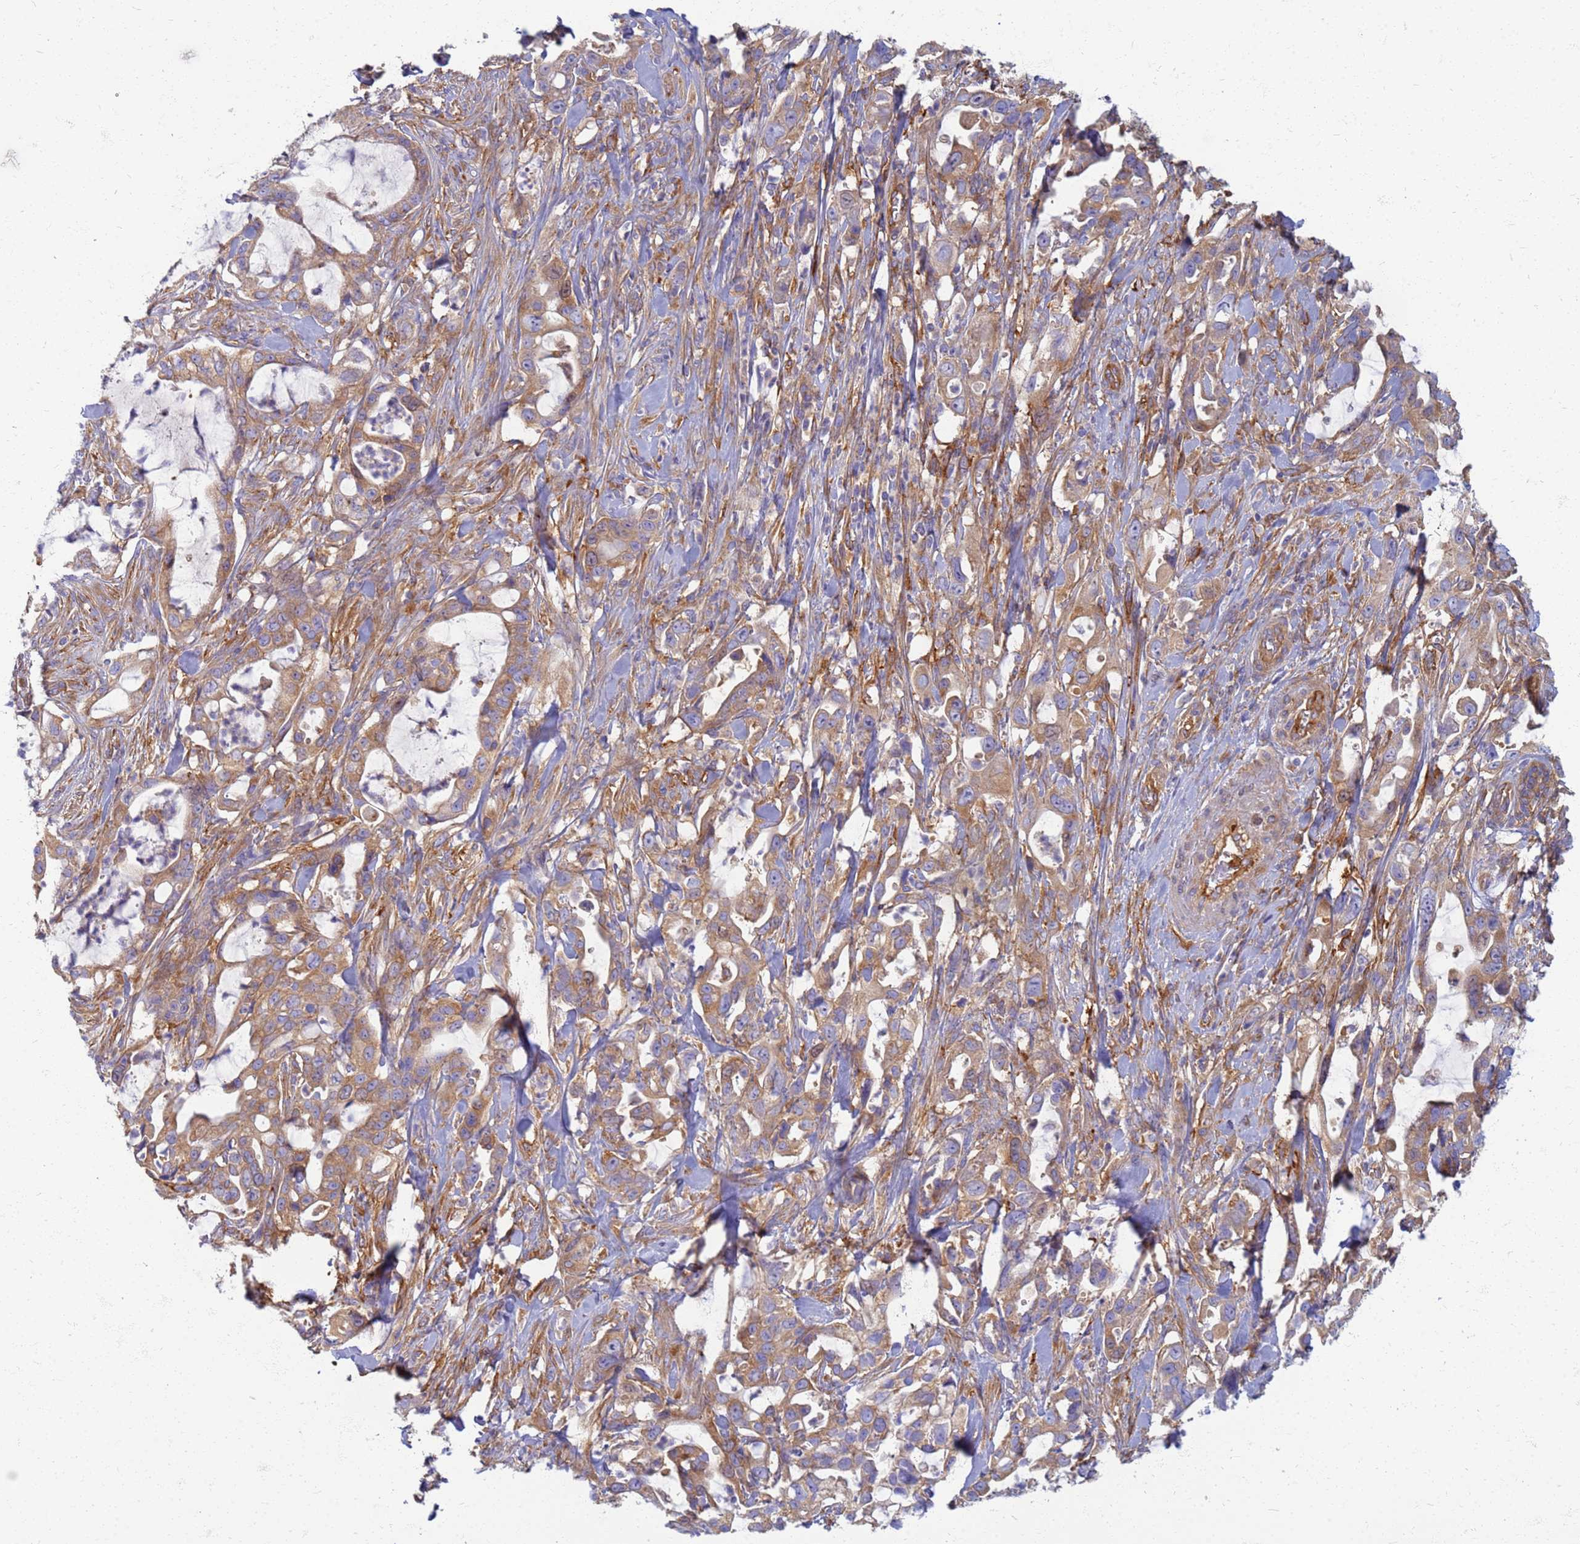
{"staining": {"intensity": "moderate", "quantity": ">75%", "location": "cytoplasmic/membranous"}, "tissue": "pancreatic cancer", "cell_type": "Tumor cells", "image_type": "cancer", "snomed": [{"axis": "morphology", "description": "Adenocarcinoma, NOS"}, {"axis": "topography", "description": "Pancreas"}], "caption": "Brown immunohistochemical staining in human pancreatic cancer (adenocarcinoma) reveals moderate cytoplasmic/membranous positivity in about >75% of tumor cells.", "gene": "EEA1", "patient": {"sex": "female", "age": 61}}